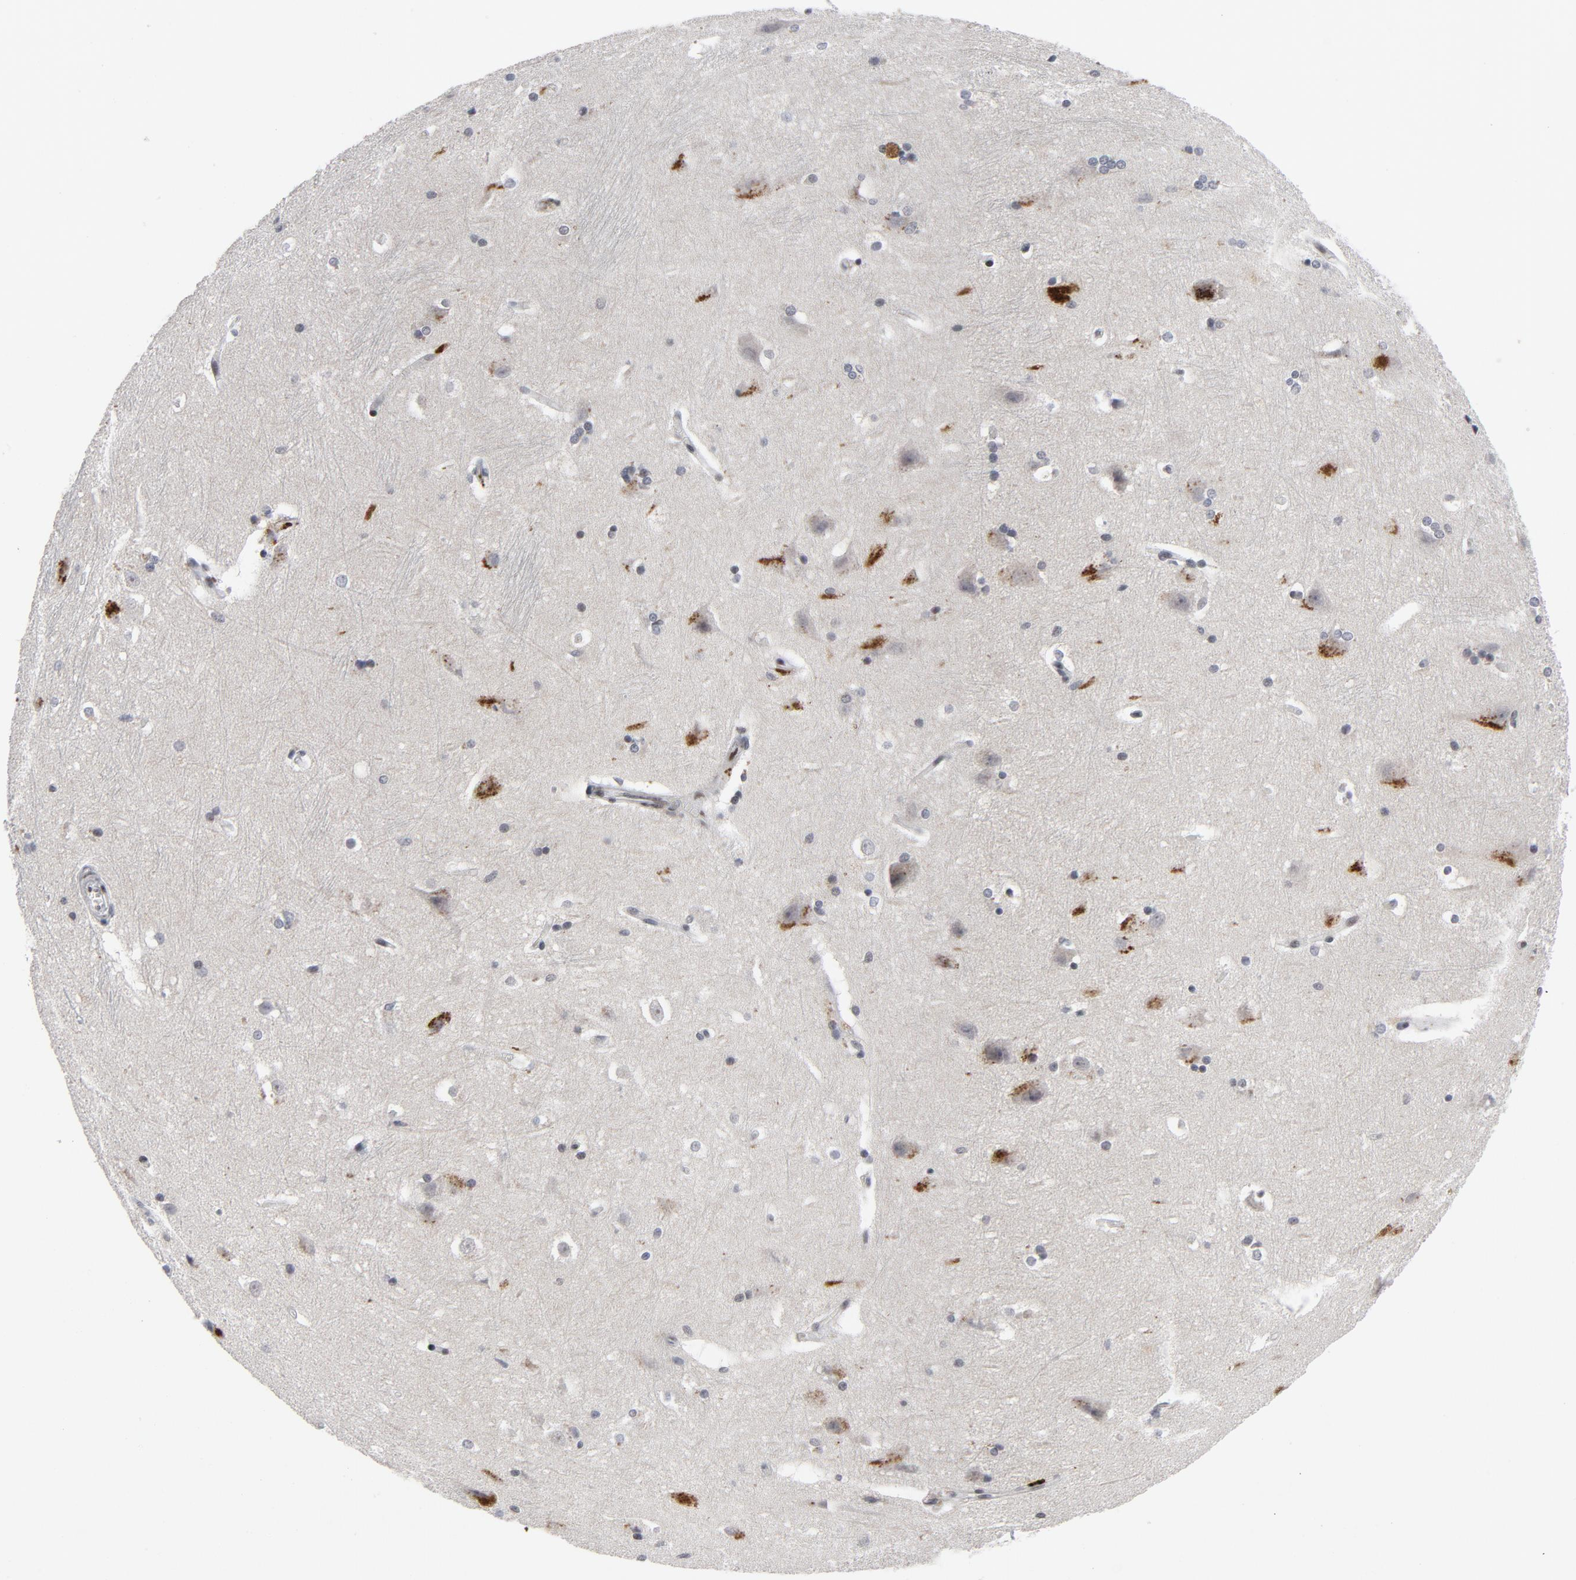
{"staining": {"intensity": "negative", "quantity": "none", "location": "none"}, "tissue": "hippocampus", "cell_type": "Glial cells", "image_type": "normal", "snomed": [{"axis": "morphology", "description": "Normal tissue, NOS"}, {"axis": "topography", "description": "Hippocampus"}], "caption": "Immunohistochemistry of normal hippocampus shows no expression in glial cells.", "gene": "GABPA", "patient": {"sex": "female", "age": 19}}